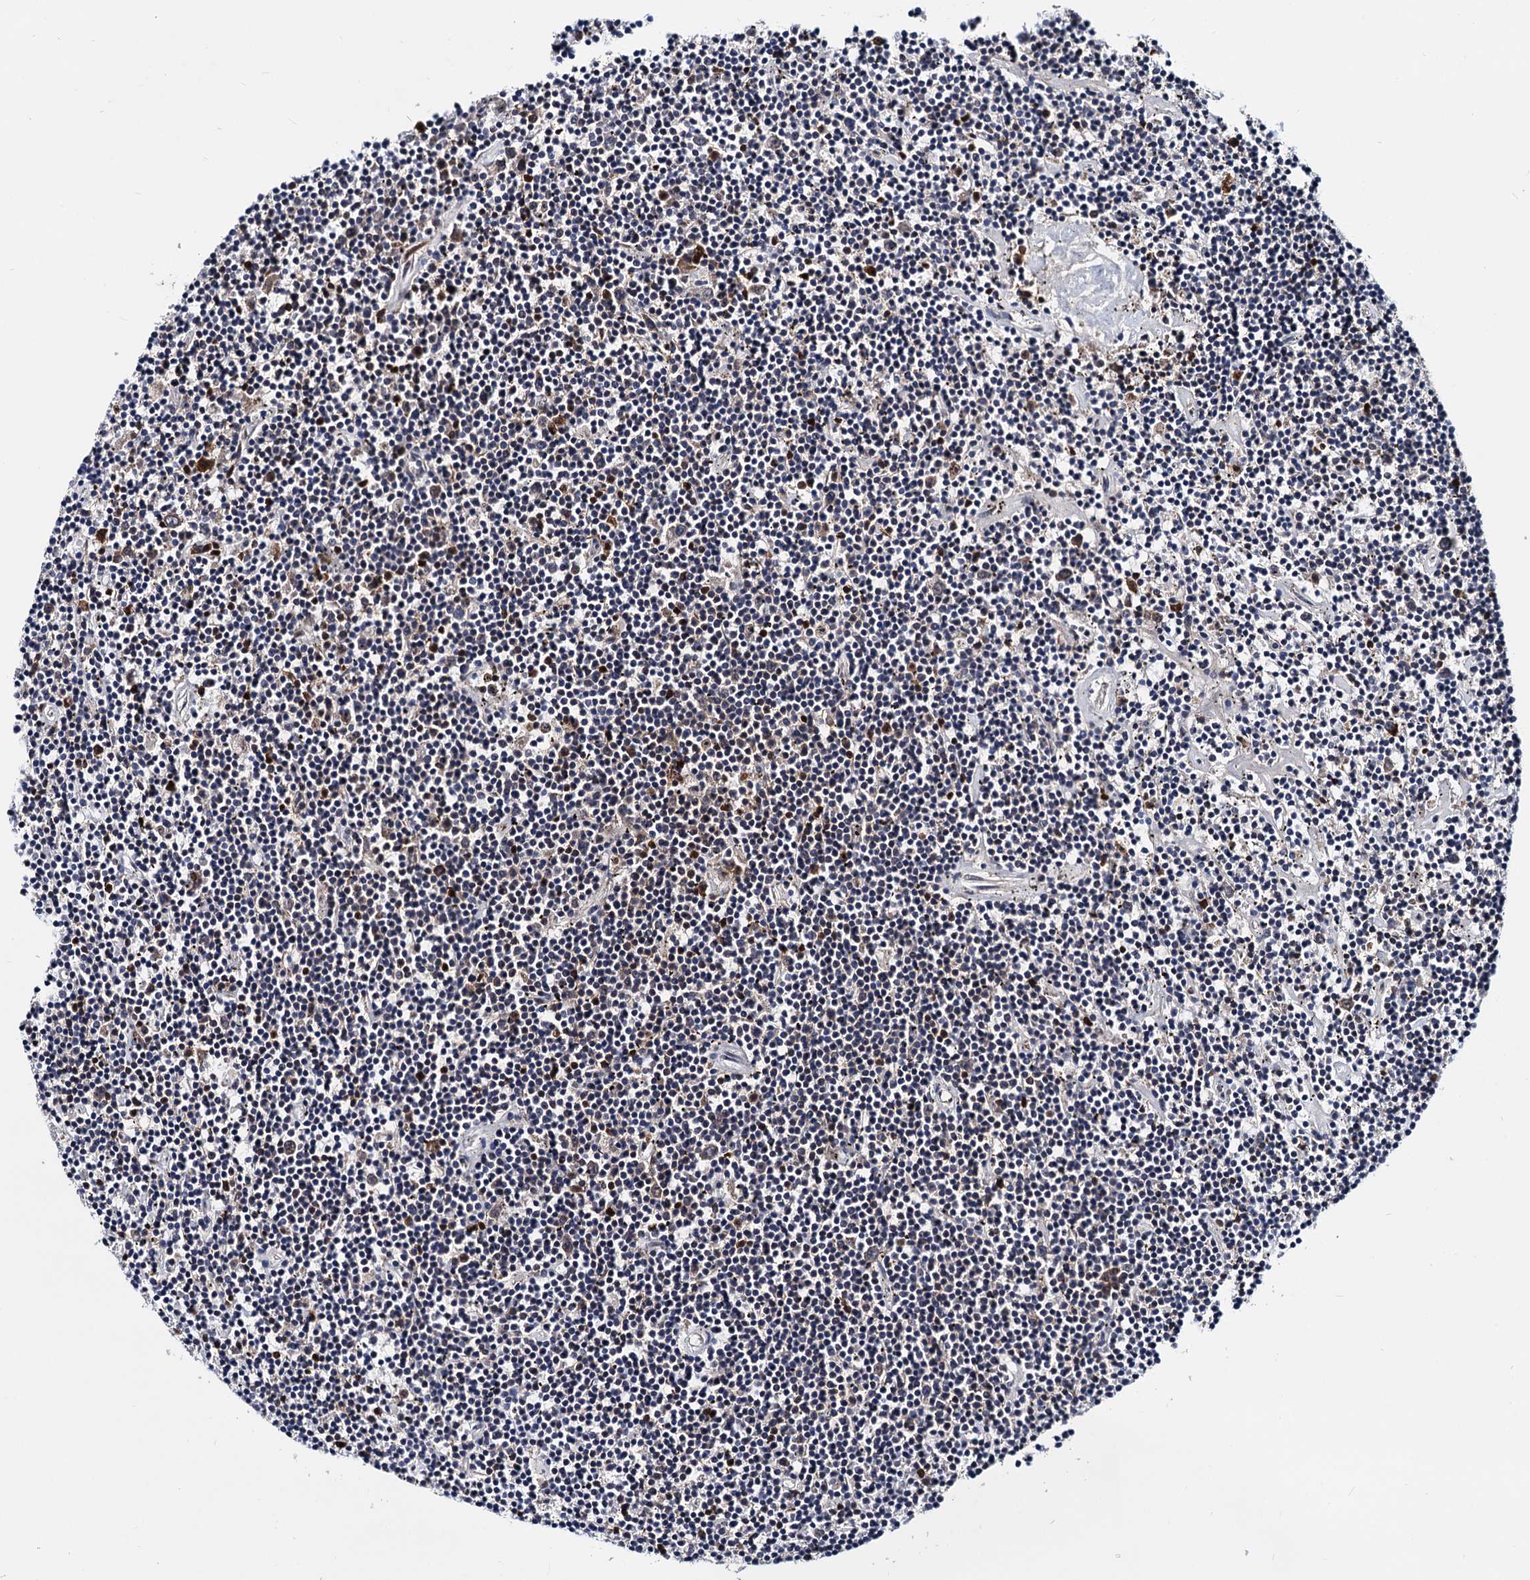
{"staining": {"intensity": "moderate", "quantity": "<25%", "location": "cytoplasmic/membranous"}, "tissue": "lymphoma", "cell_type": "Tumor cells", "image_type": "cancer", "snomed": [{"axis": "morphology", "description": "Malignant lymphoma, non-Hodgkin's type, Low grade"}, {"axis": "topography", "description": "Spleen"}], "caption": "Malignant lymphoma, non-Hodgkin's type (low-grade) stained with DAB (3,3'-diaminobenzidine) immunohistochemistry (IHC) demonstrates low levels of moderate cytoplasmic/membranous expression in about <25% of tumor cells.", "gene": "COA4", "patient": {"sex": "male", "age": 76}}